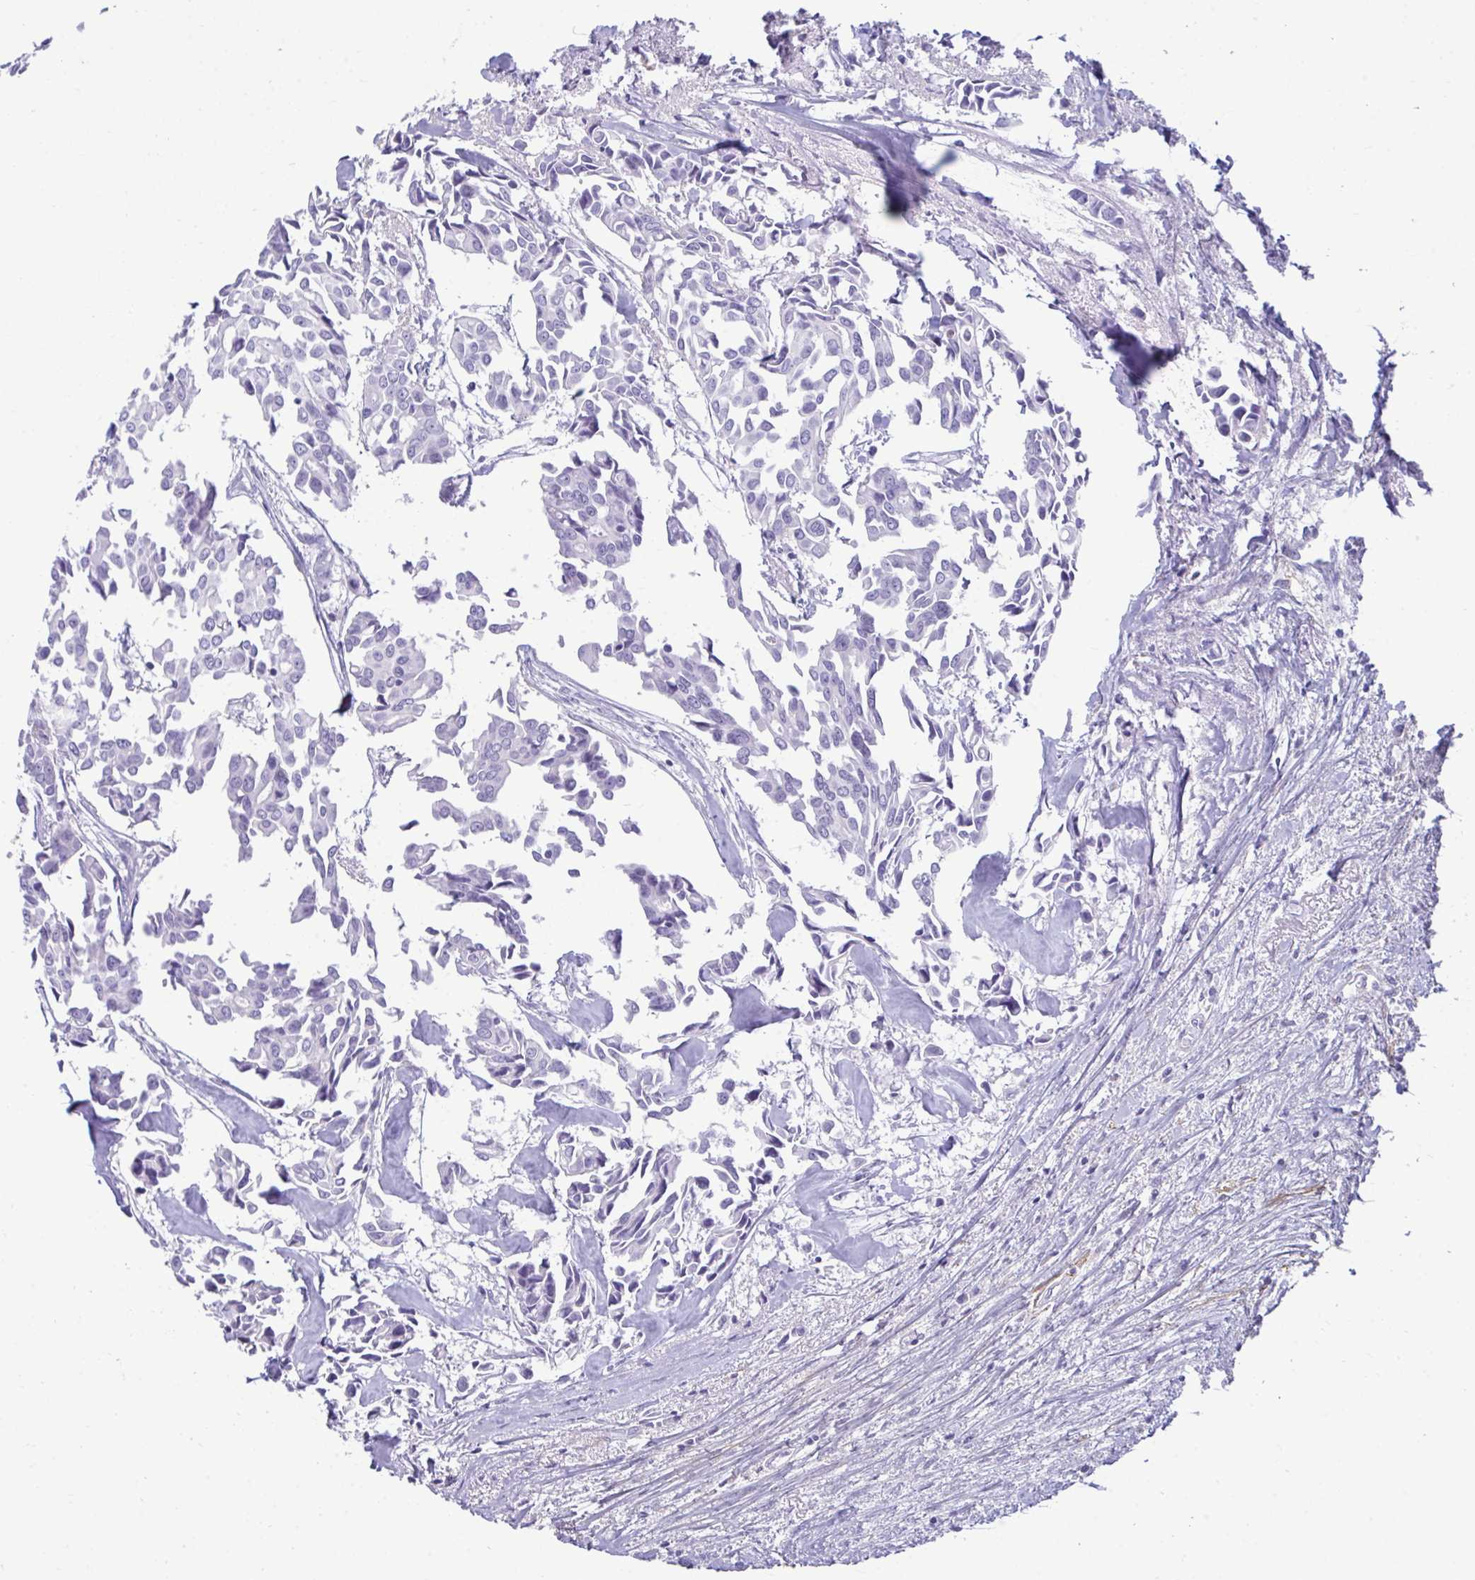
{"staining": {"intensity": "negative", "quantity": "none", "location": "none"}, "tissue": "breast cancer", "cell_type": "Tumor cells", "image_type": "cancer", "snomed": [{"axis": "morphology", "description": "Duct carcinoma"}, {"axis": "topography", "description": "Breast"}], "caption": "The histopathology image displays no staining of tumor cells in breast cancer. (Brightfield microscopy of DAB IHC at high magnification).", "gene": "PIGZ", "patient": {"sex": "female", "age": 54}}